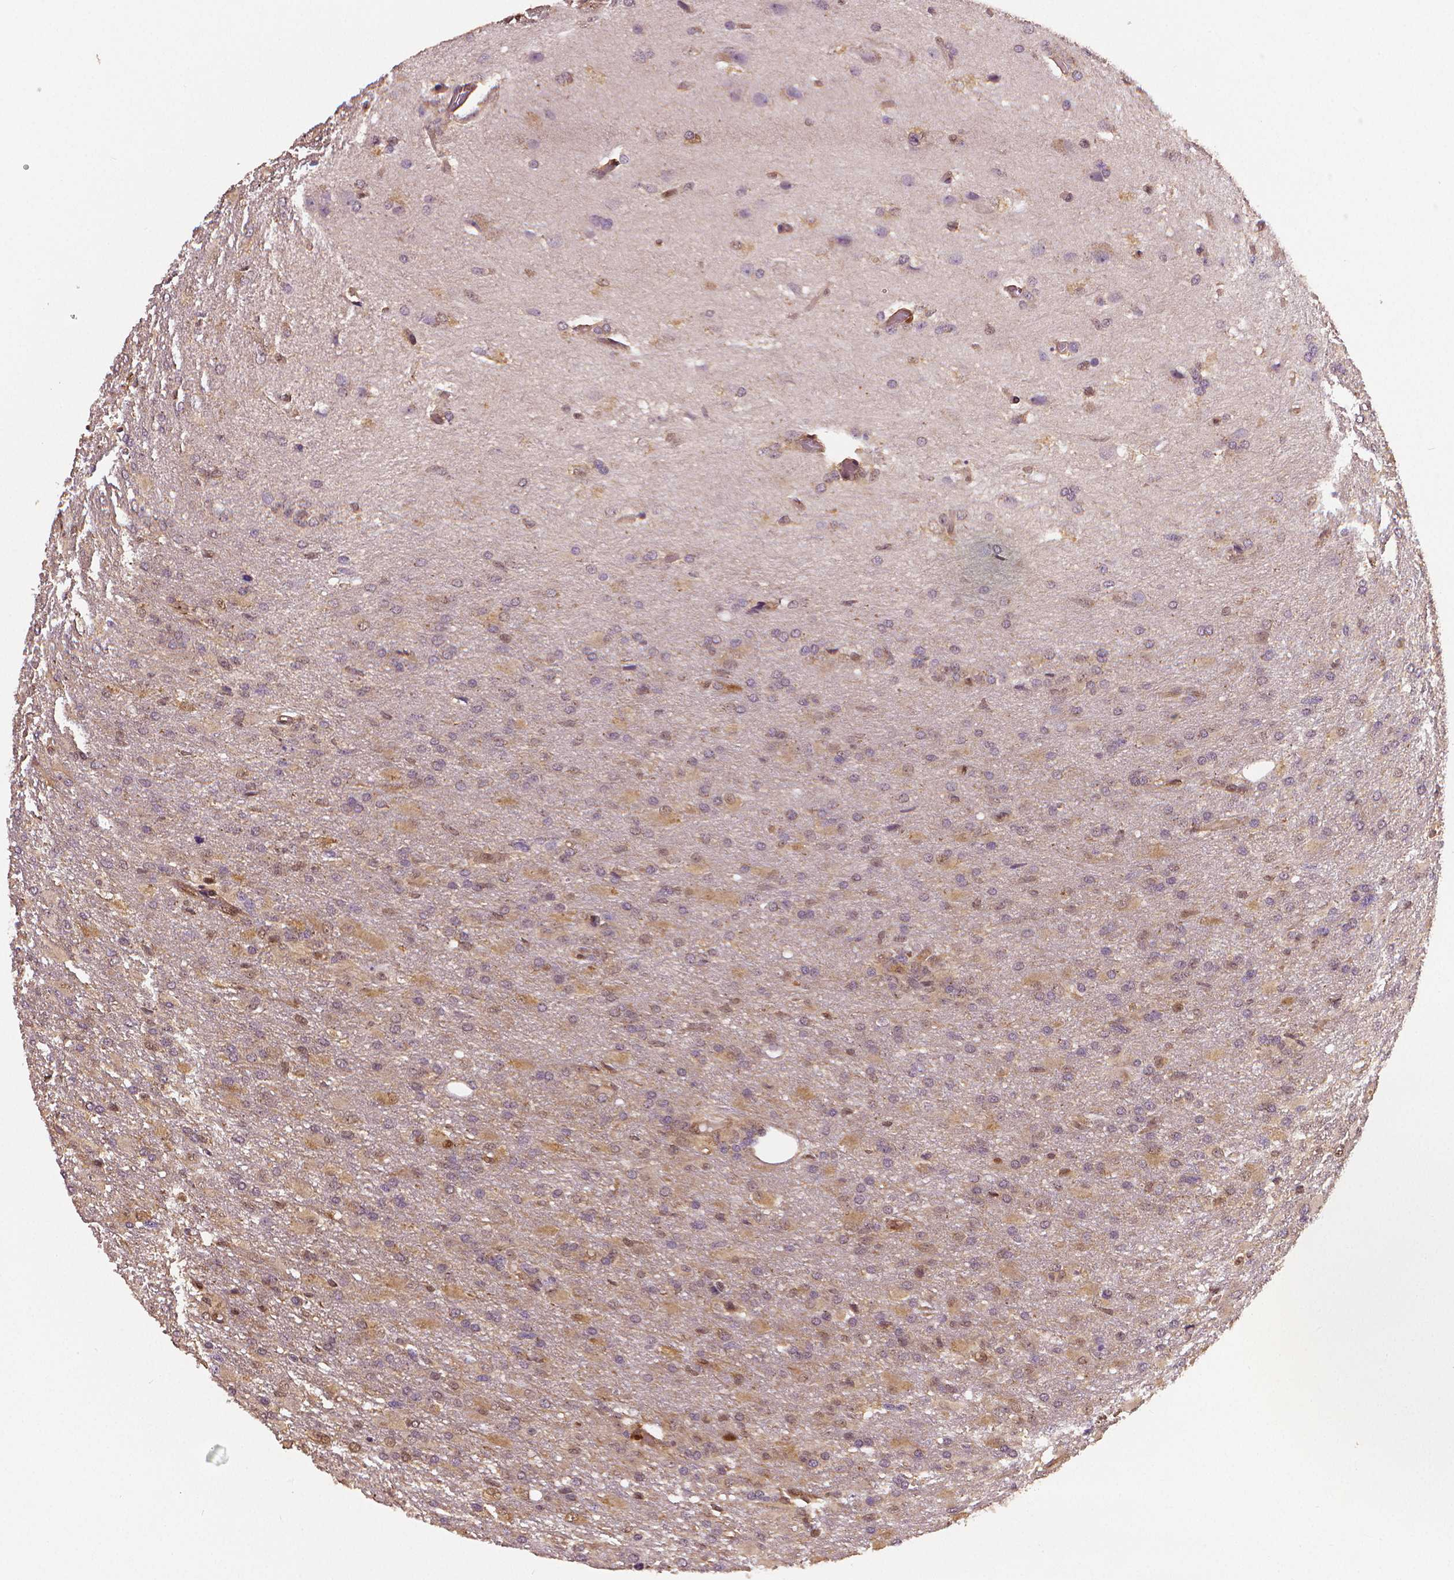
{"staining": {"intensity": "negative", "quantity": "none", "location": "none"}, "tissue": "glioma", "cell_type": "Tumor cells", "image_type": "cancer", "snomed": [{"axis": "morphology", "description": "Glioma, malignant, High grade"}, {"axis": "topography", "description": "Brain"}], "caption": "Protein analysis of glioma shows no significant staining in tumor cells.", "gene": "STAT3", "patient": {"sex": "male", "age": 68}}